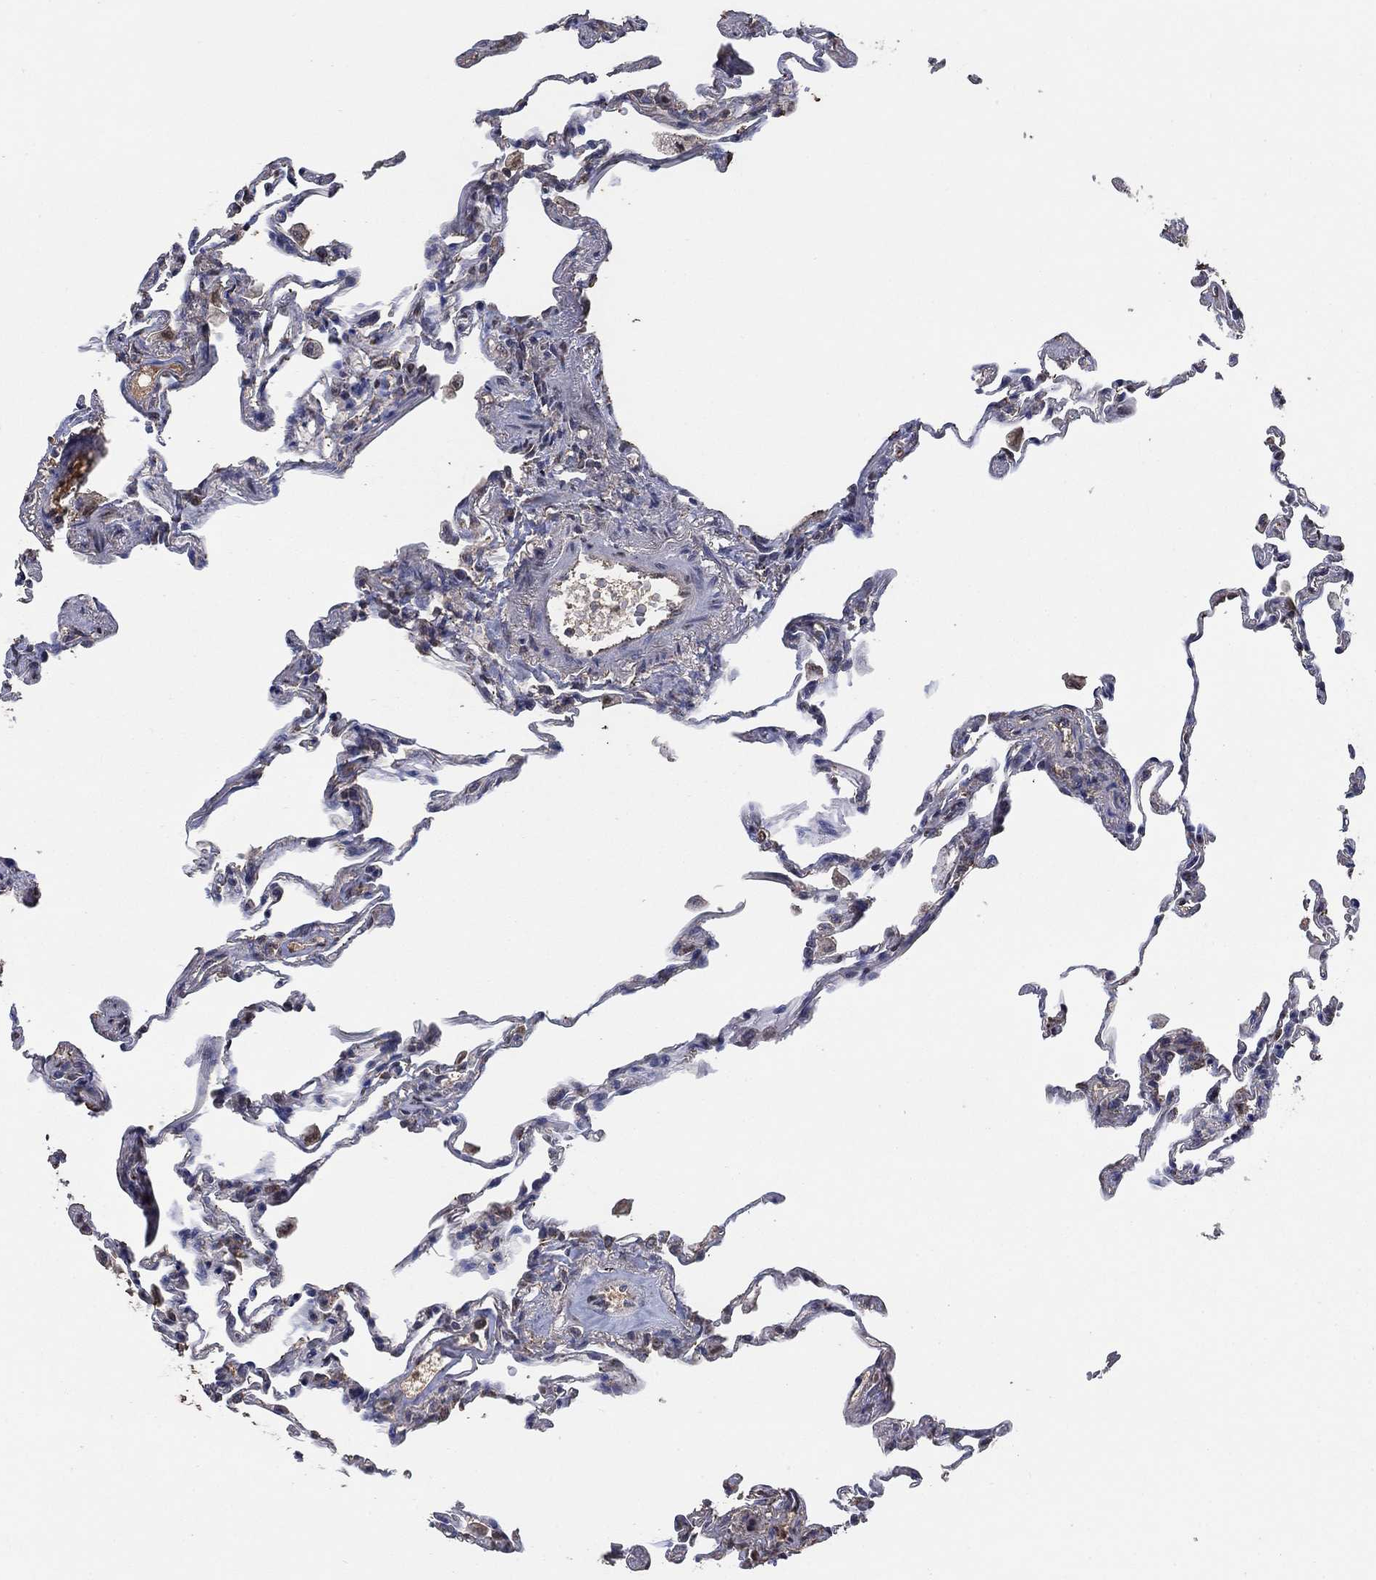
{"staining": {"intensity": "weak", "quantity": "<25%", "location": "cytoplasmic/membranous"}, "tissue": "lung", "cell_type": "Alveolar cells", "image_type": "normal", "snomed": [{"axis": "morphology", "description": "Normal tissue, NOS"}, {"axis": "topography", "description": "Lung"}], "caption": "The immunohistochemistry micrograph has no significant positivity in alveolar cells of lung. (IHC, brightfield microscopy, high magnification).", "gene": "MRPS24", "patient": {"sex": "female", "age": 57}}